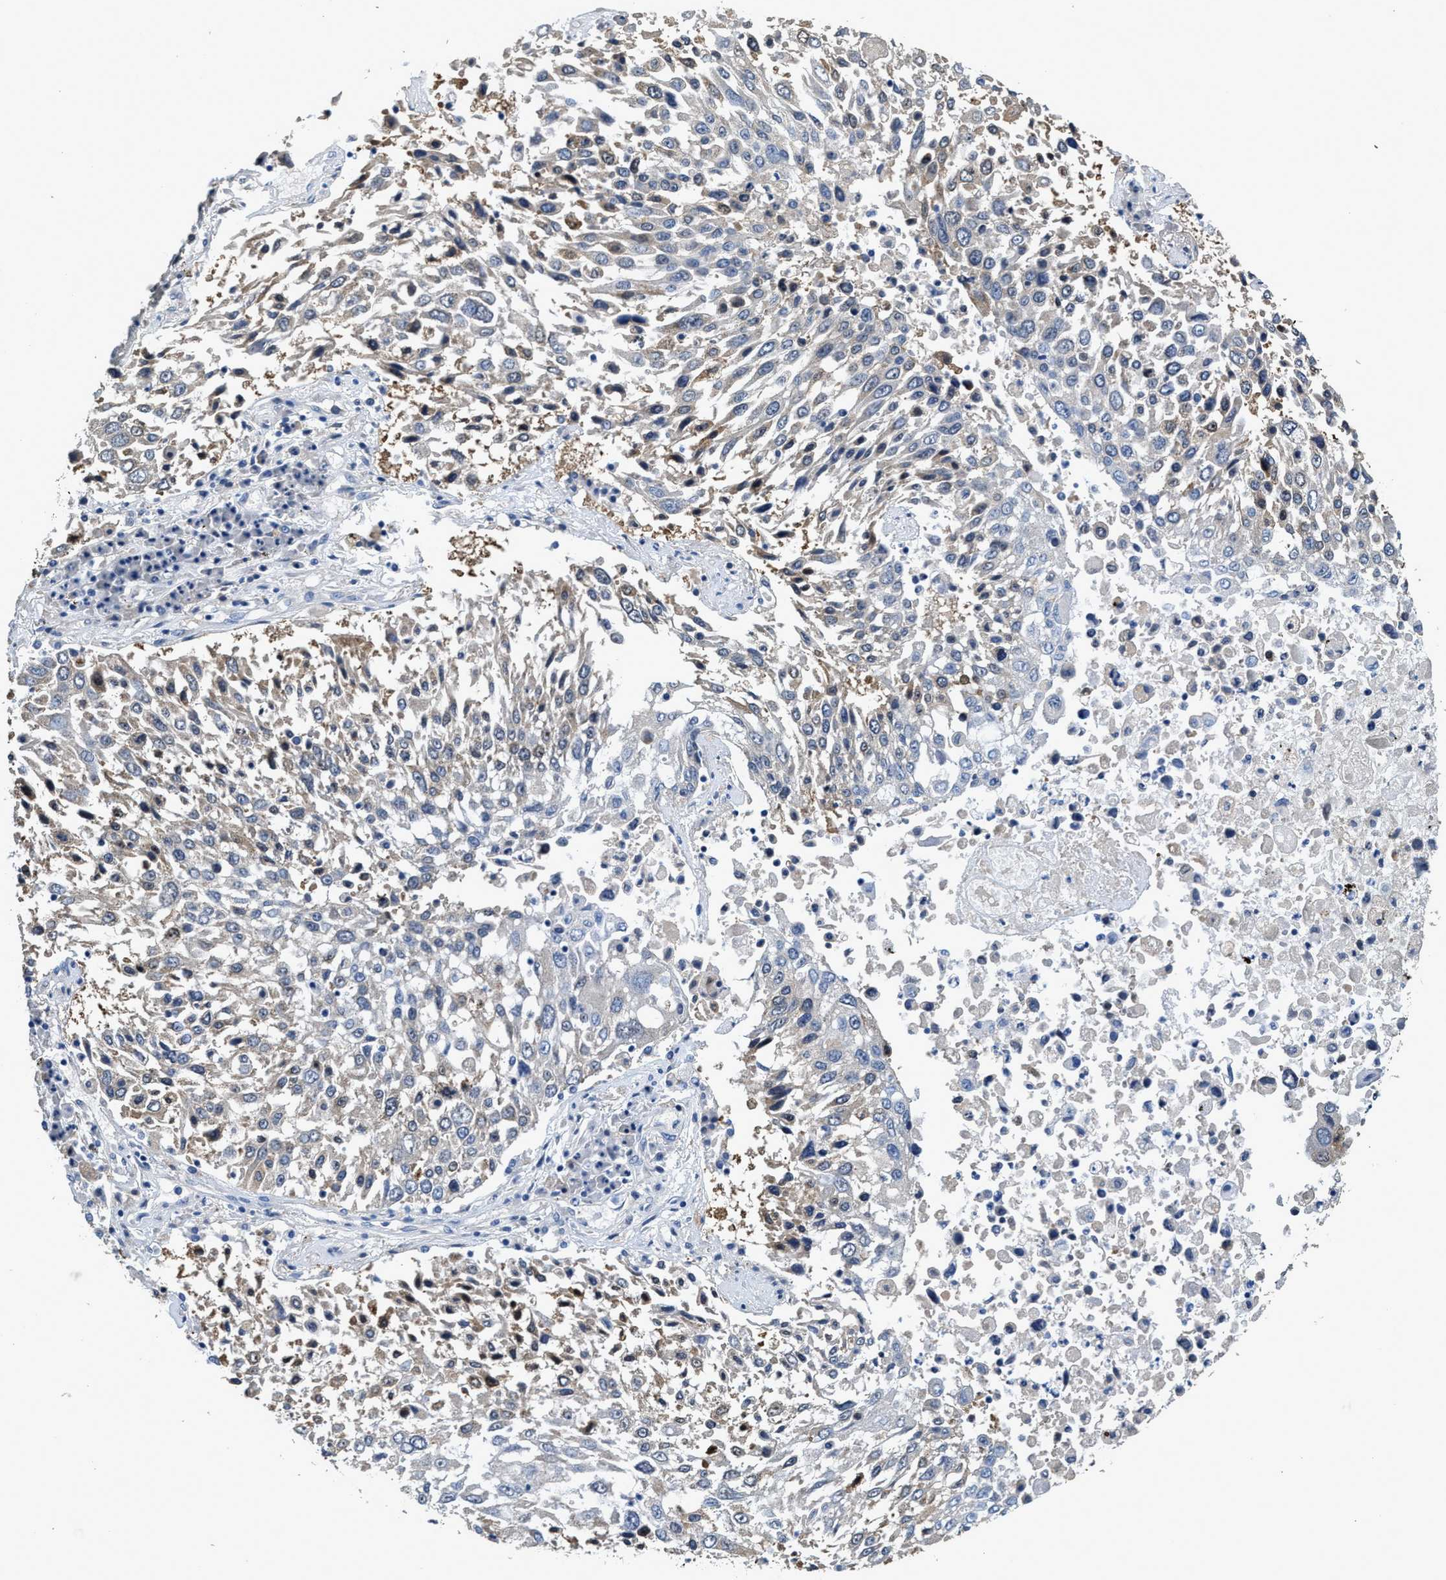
{"staining": {"intensity": "weak", "quantity": "<25%", "location": "cytoplasmic/membranous"}, "tissue": "lung cancer", "cell_type": "Tumor cells", "image_type": "cancer", "snomed": [{"axis": "morphology", "description": "Squamous cell carcinoma, NOS"}, {"axis": "topography", "description": "Lung"}], "caption": "Protein analysis of squamous cell carcinoma (lung) shows no significant positivity in tumor cells.", "gene": "PEG10", "patient": {"sex": "male", "age": 65}}